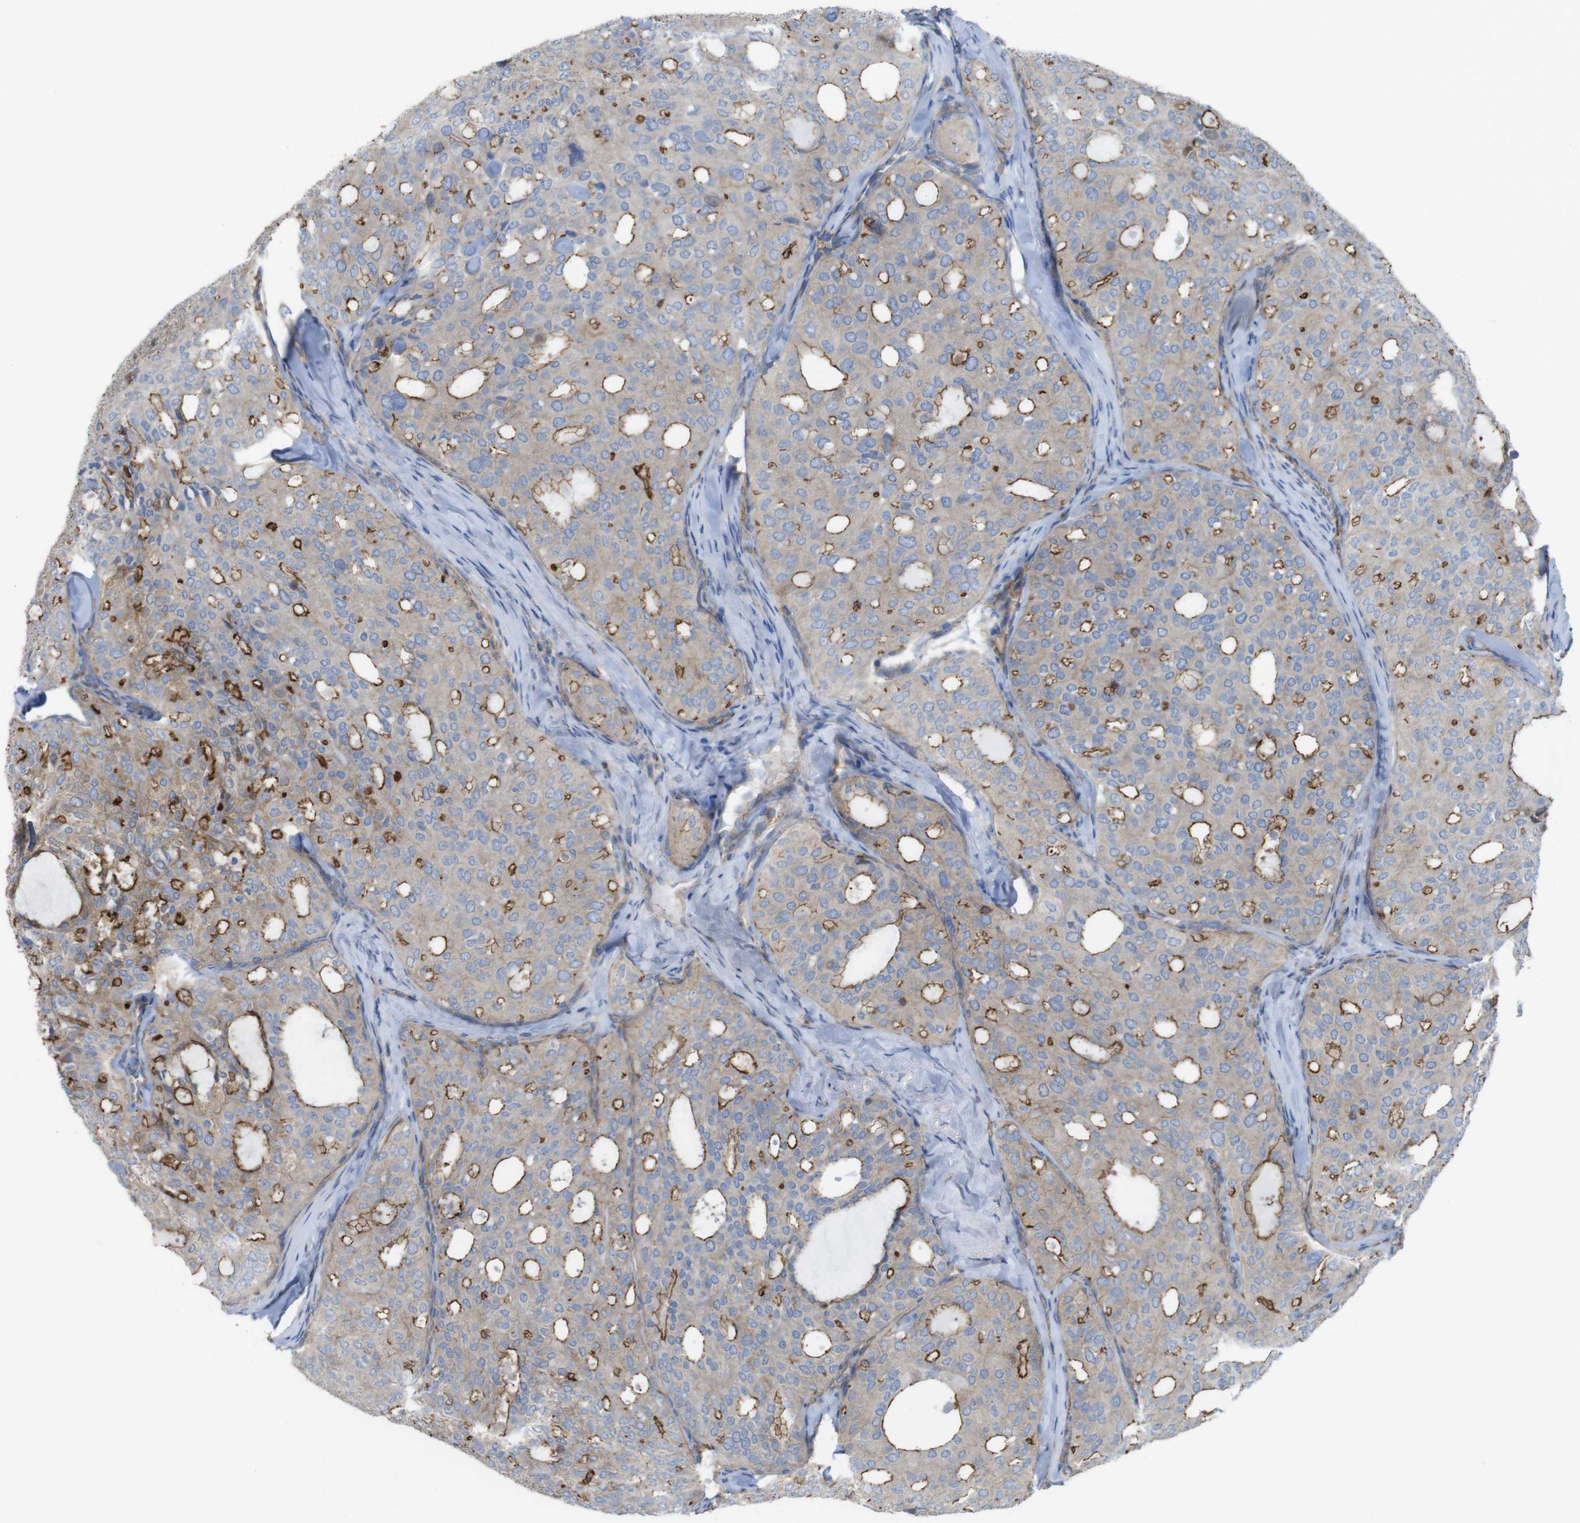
{"staining": {"intensity": "moderate", "quantity": "25%-75%", "location": "cytoplasmic/membranous"}, "tissue": "thyroid cancer", "cell_type": "Tumor cells", "image_type": "cancer", "snomed": [{"axis": "morphology", "description": "Follicular adenoma carcinoma, NOS"}, {"axis": "topography", "description": "Thyroid gland"}], "caption": "This is an image of immunohistochemistry staining of thyroid cancer (follicular adenoma carcinoma), which shows moderate staining in the cytoplasmic/membranous of tumor cells.", "gene": "PREX2", "patient": {"sex": "male", "age": 75}}